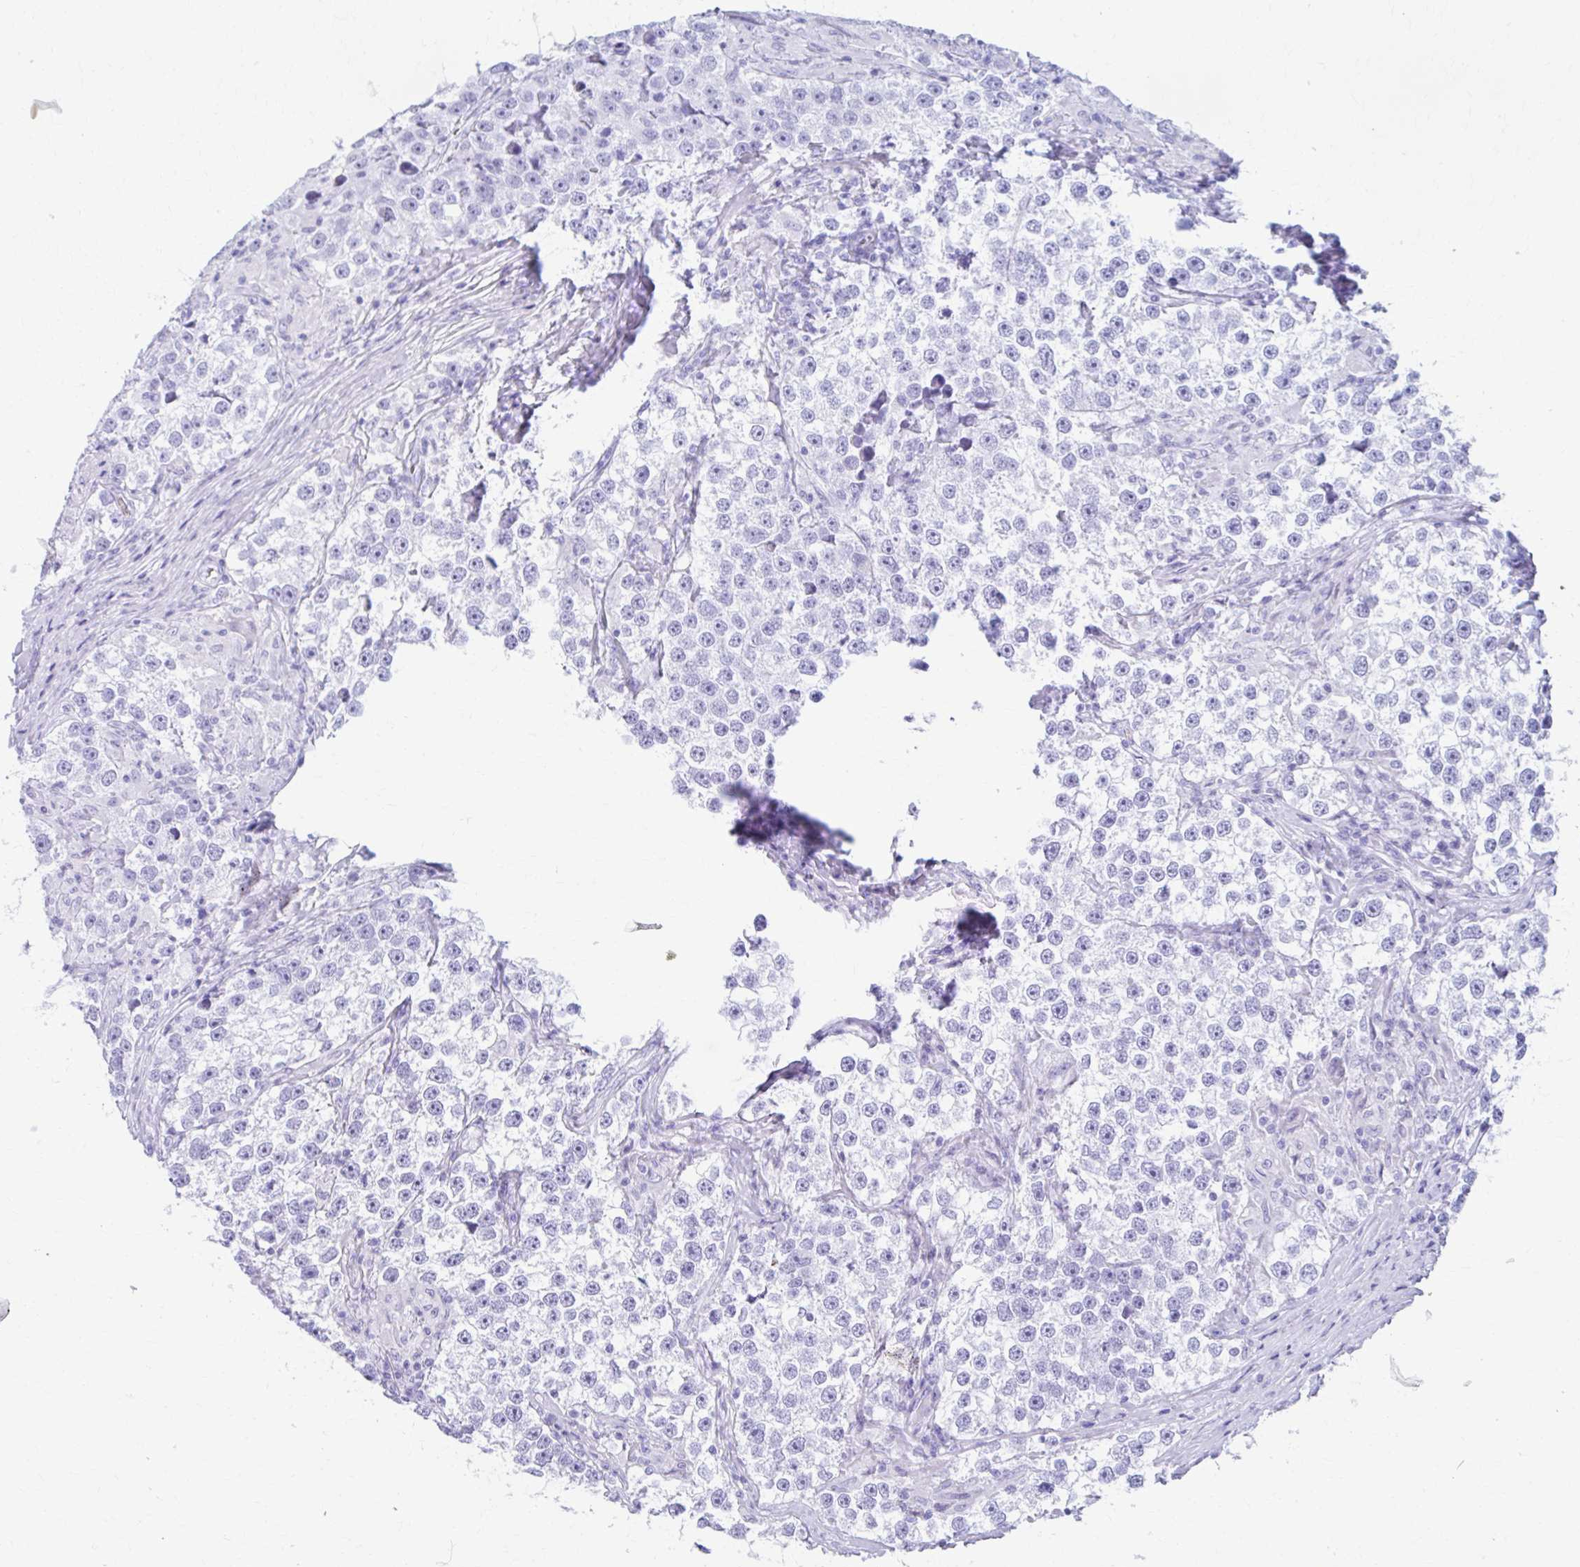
{"staining": {"intensity": "negative", "quantity": "none", "location": "none"}, "tissue": "testis cancer", "cell_type": "Tumor cells", "image_type": "cancer", "snomed": [{"axis": "morphology", "description": "Seminoma, NOS"}, {"axis": "topography", "description": "Testis"}], "caption": "High magnification brightfield microscopy of testis cancer stained with DAB (brown) and counterstained with hematoxylin (blue): tumor cells show no significant expression.", "gene": "NSG2", "patient": {"sex": "male", "age": 46}}